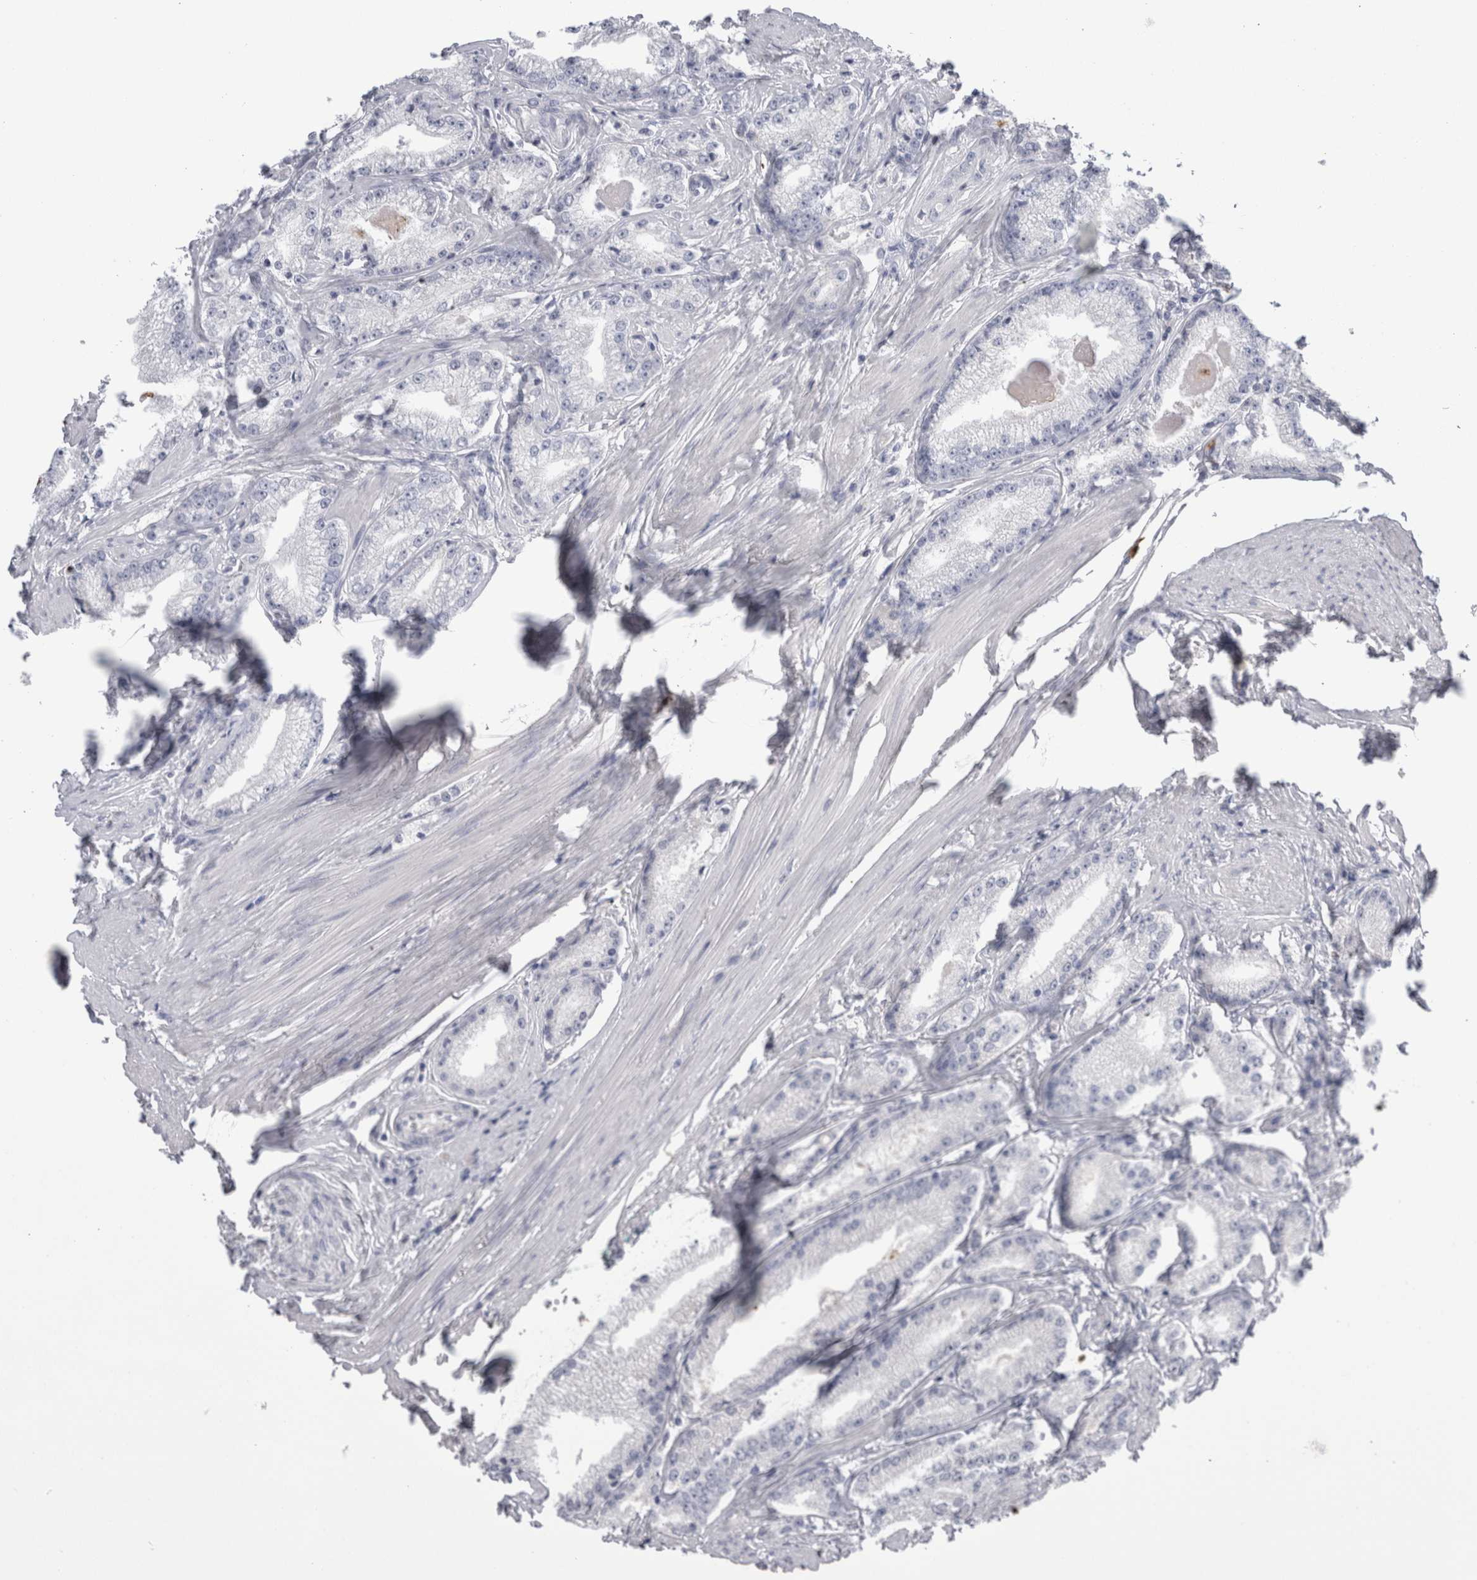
{"staining": {"intensity": "negative", "quantity": "none", "location": "none"}, "tissue": "prostate cancer", "cell_type": "Tumor cells", "image_type": "cancer", "snomed": [{"axis": "morphology", "description": "Adenocarcinoma, Low grade"}, {"axis": "topography", "description": "Prostate"}], "caption": "An image of human adenocarcinoma (low-grade) (prostate) is negative for staining in tumor cells.", "gene": "S100A12", "patient": {"sex": "male", "age": 63}}